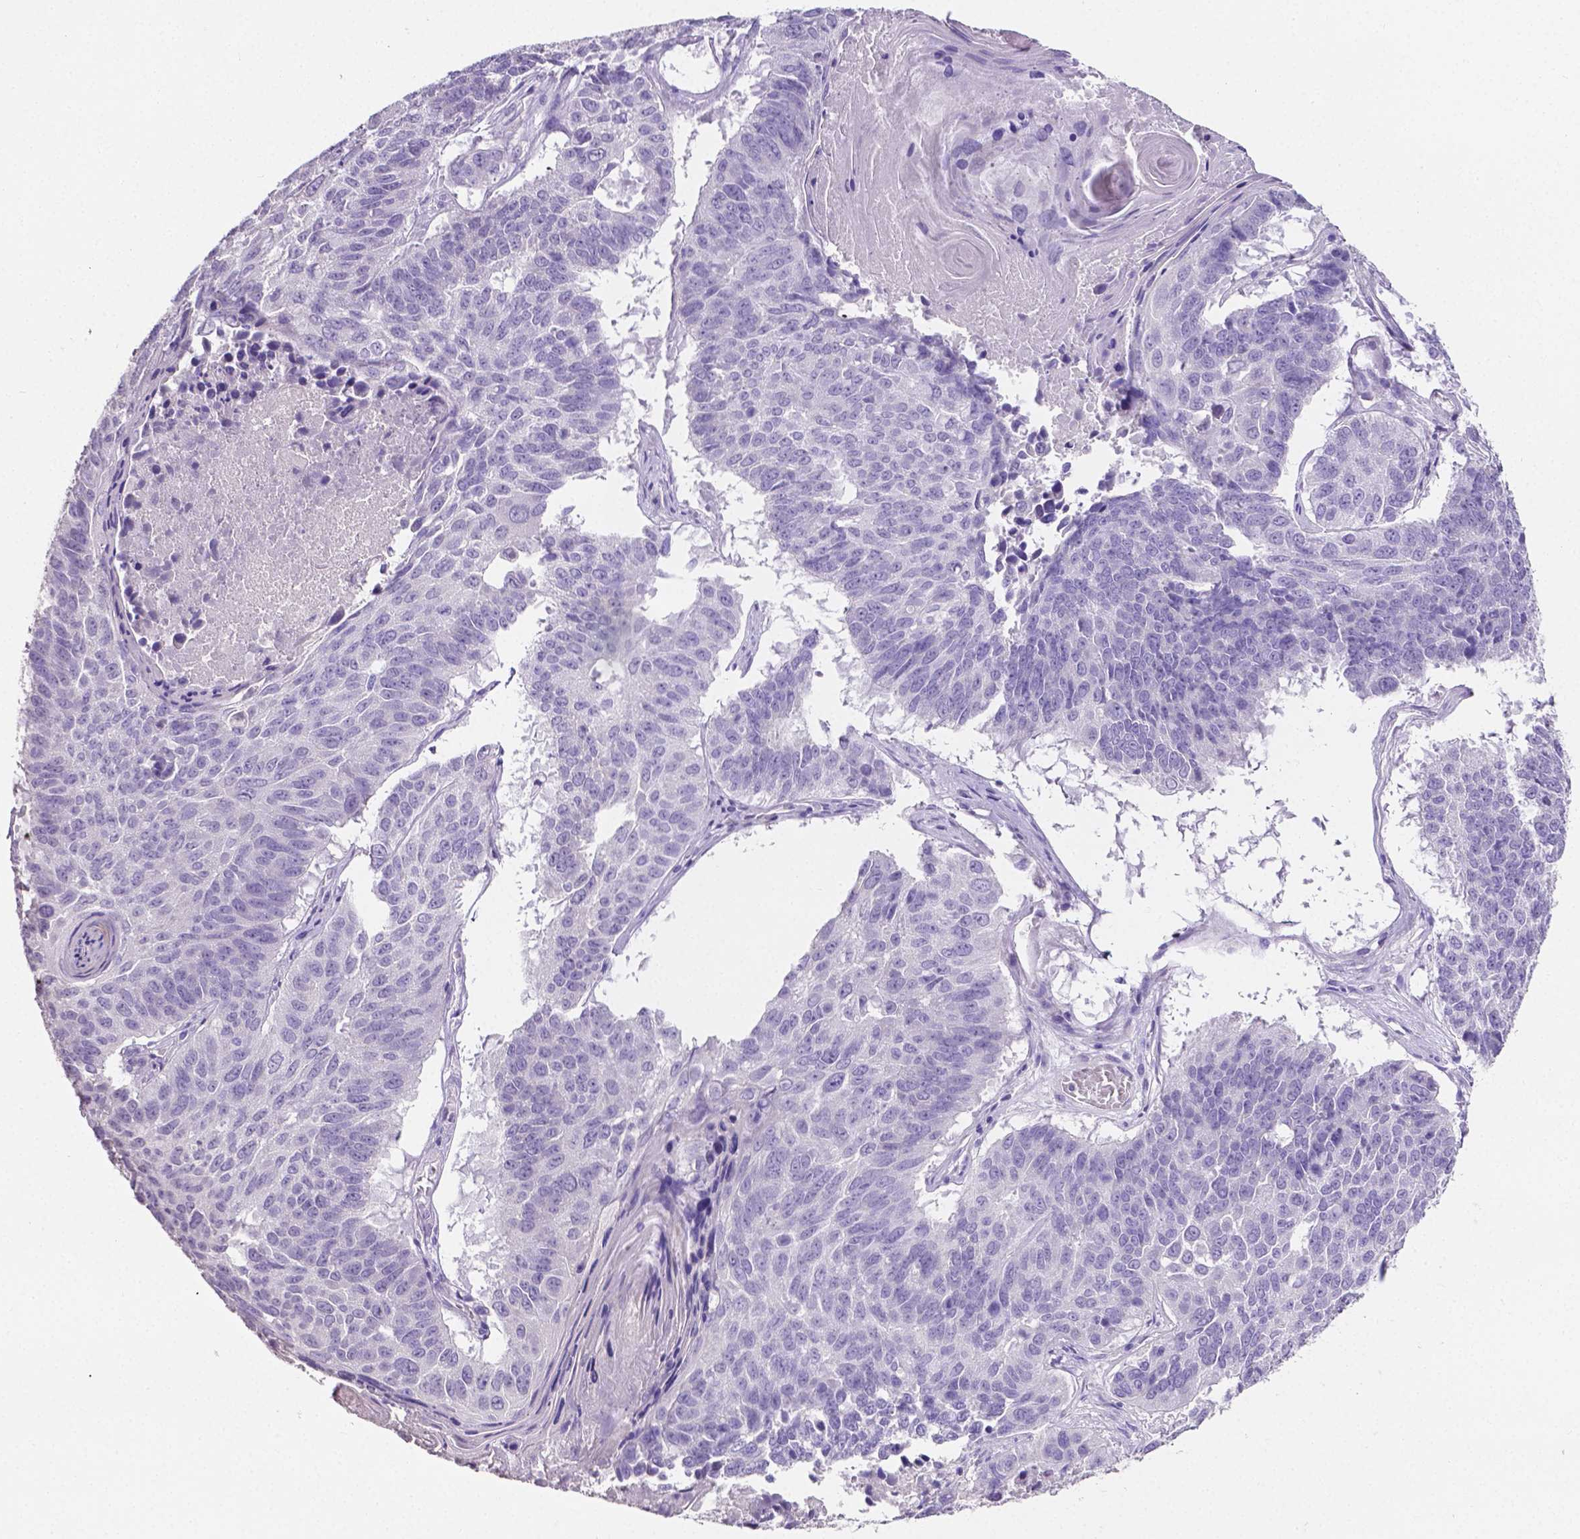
{"staining": {"intensity": "negative", "quantity": "none", "location": "none"}, "tissue": "lung cancer", "cell_type": "Tumor cells", "image_type": "cancer", "snomed": [{"axis": "morphology", "description": "Squamous cell carcinoma, NOS"}, {"axis": "topography", "description": "Lung"}], "caption": "There is no significant staining in tumor cells of lung squamous cell carcinoma.", "gene": "SLC22A2", "patient": {"sex": "male", "age": 73}}